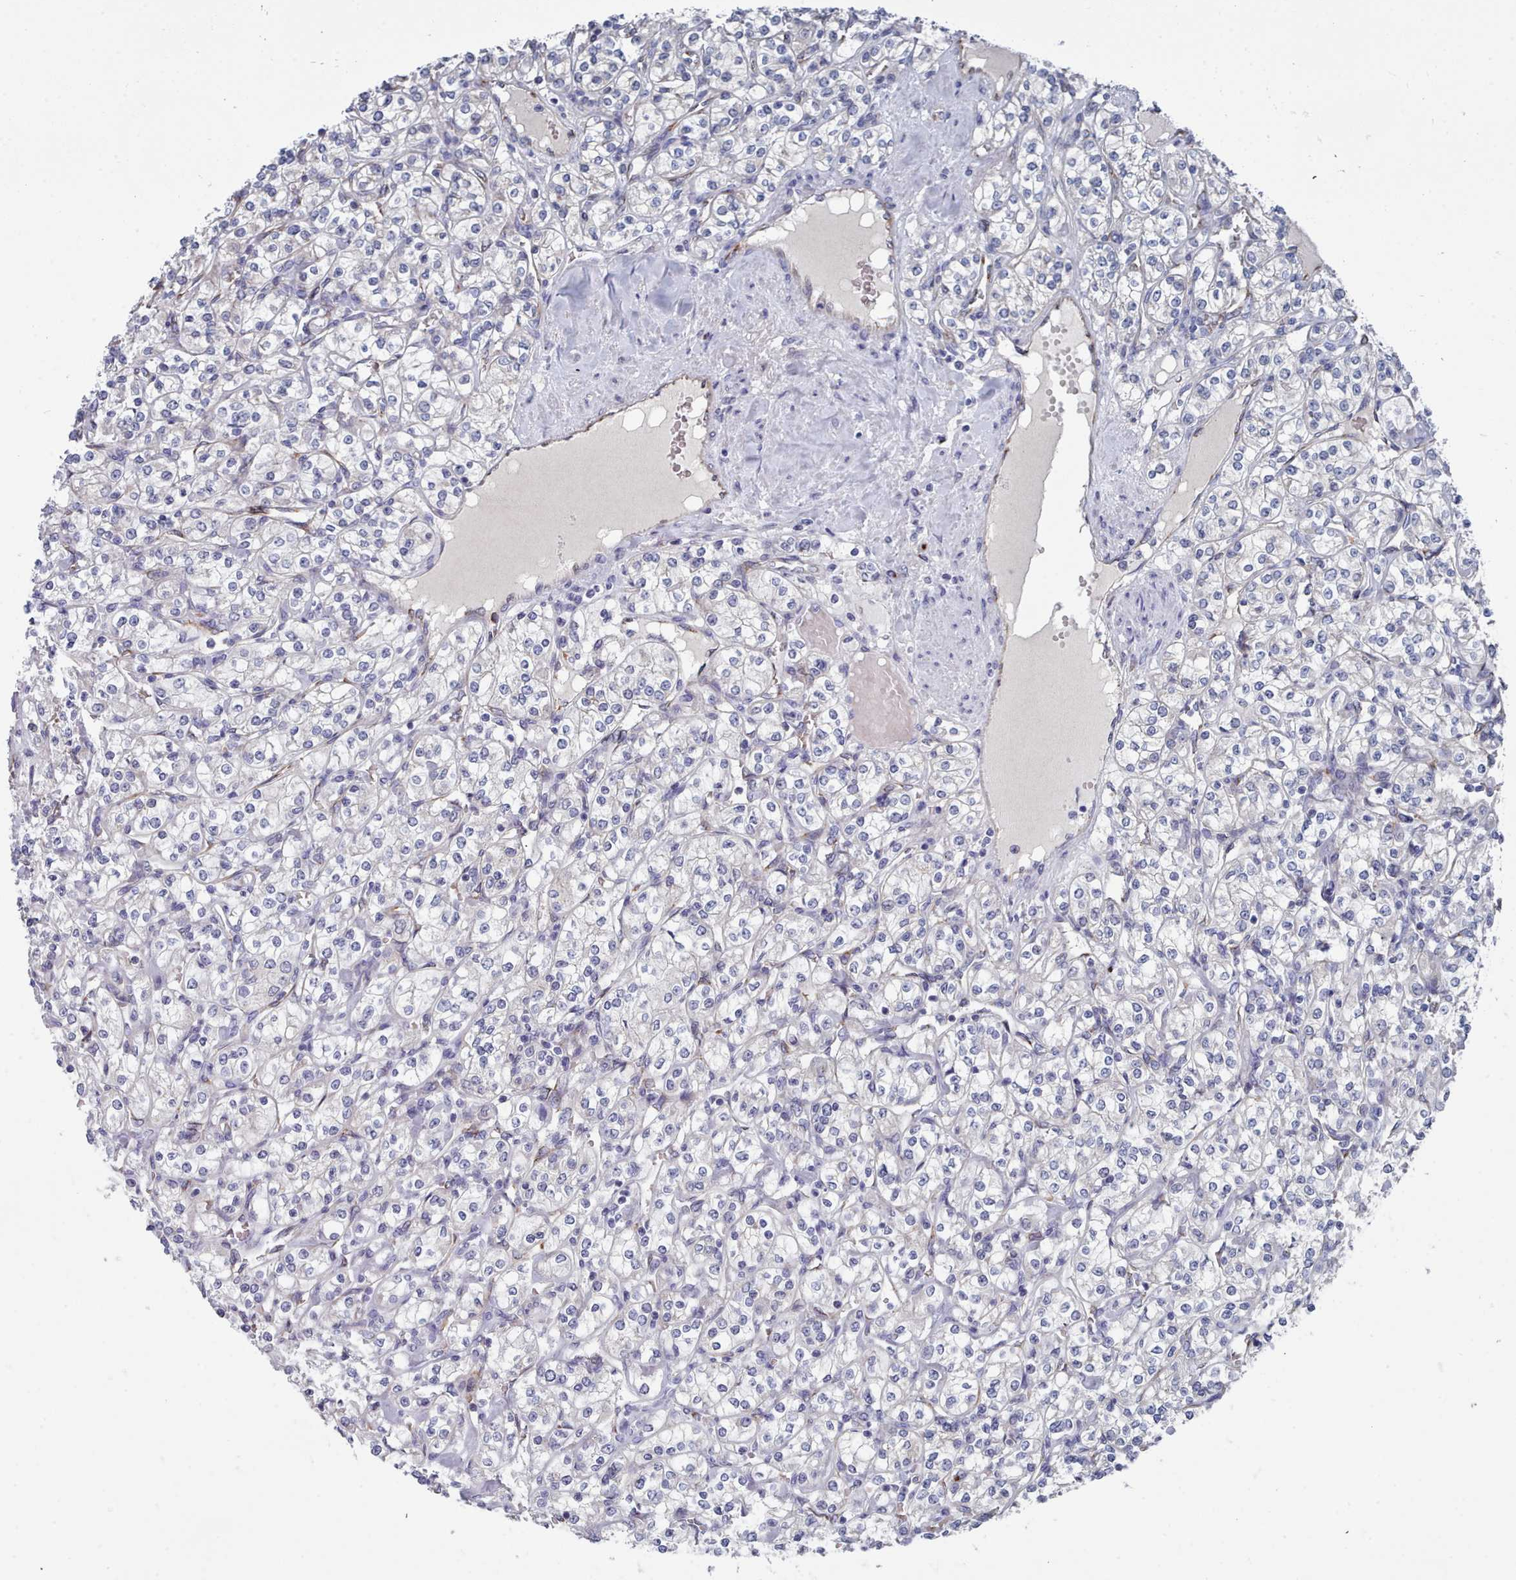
{"staining": {"intensity": "negative", "quantity": "none", "location": "none"}, "tissue": "renal cancer", "cell_type": "Tumor cells", "image_type": "cancer", "snomed": [{"axis": "morphology", "description": "Adenocarcinoma, NOS"}, {"axis": "topography", "description": "Kidney"}], "caption": "Human renal cancer stained for a protein using immunohistochemistry exhibits no staining in tumor cells.", "gene": "PDE4C", "patient": {"sex": "male", "age": 77}}